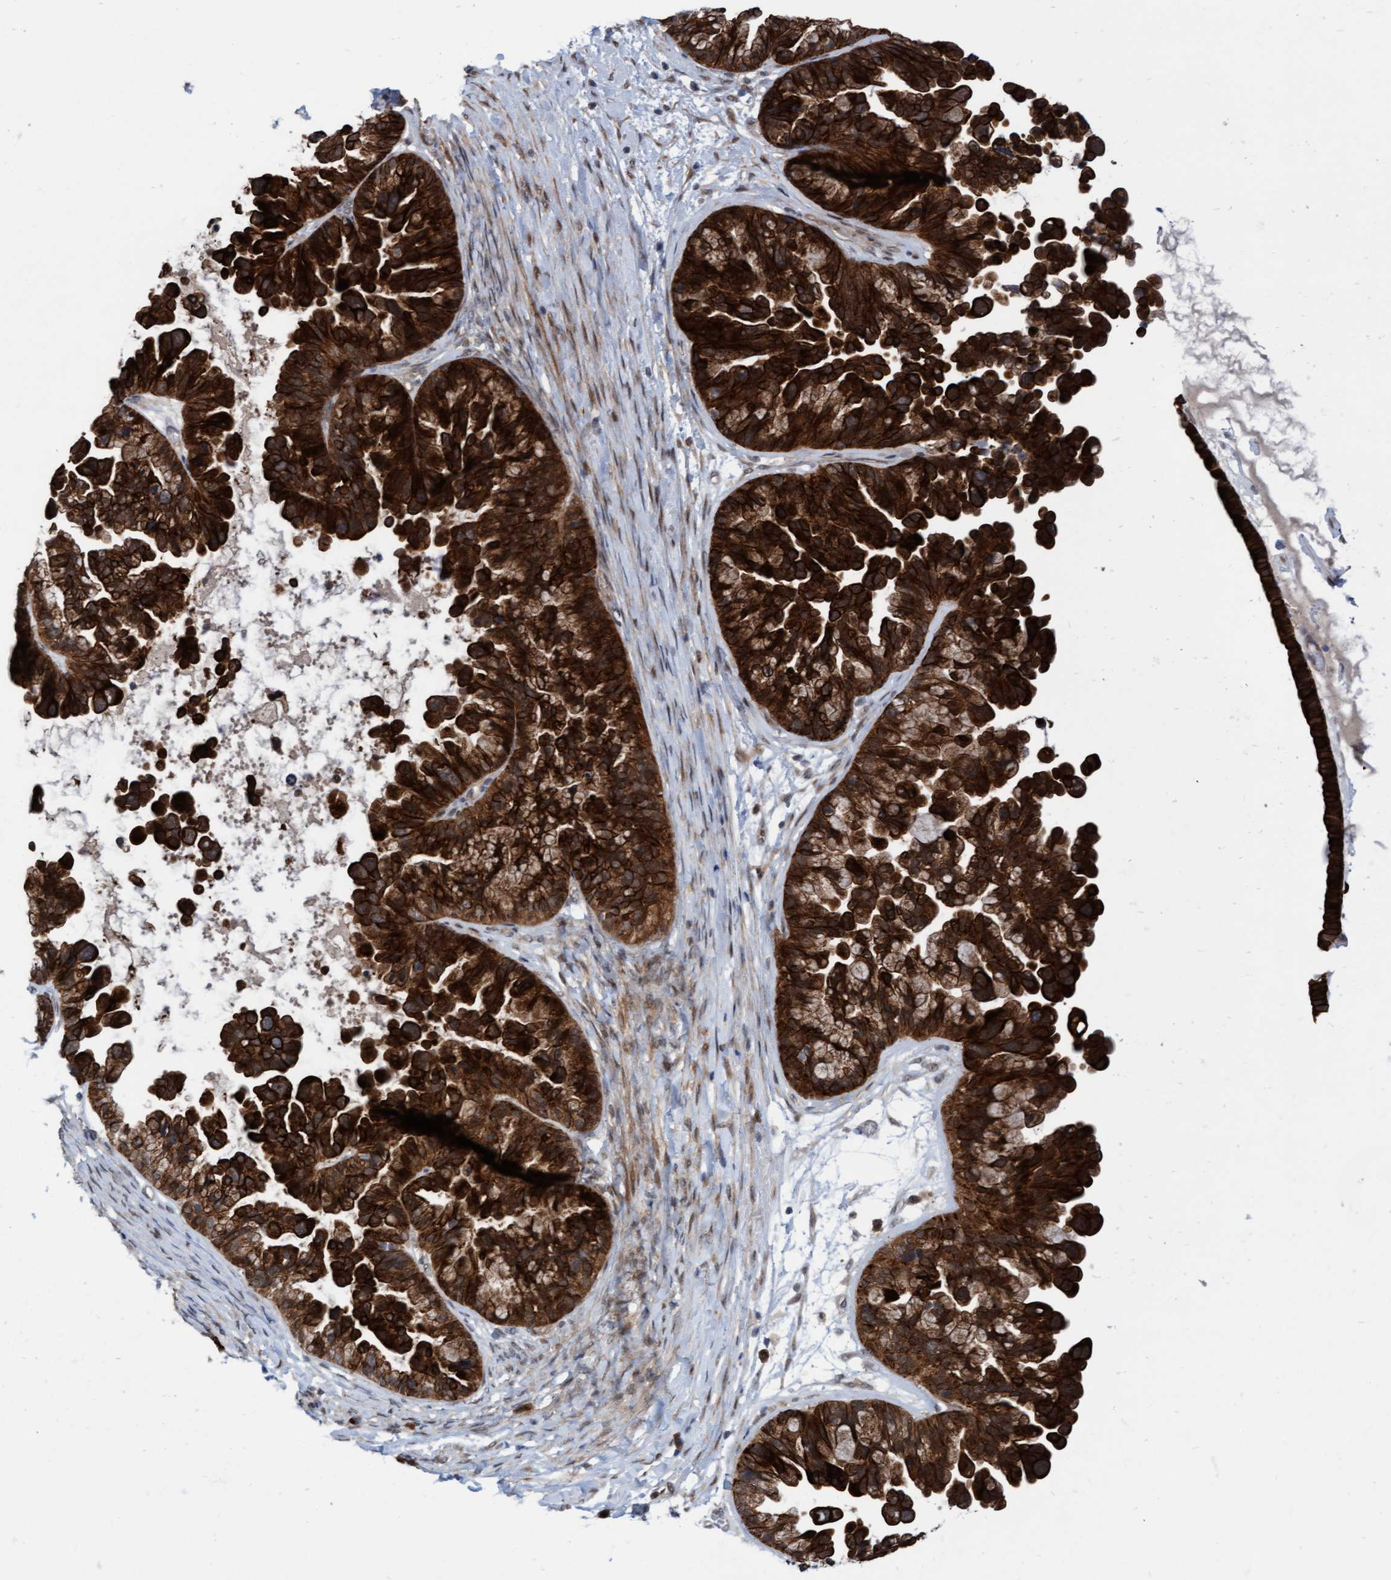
{"staining": {"intensity": "strong", "quantity": ">75%", "location": "cytoplasmic/membranous"}, "tissue": "ovarian cancer", "cell_type": "Tumor cells", "image_type": "cancer", "snomed": [{"axis": "morphology", "description": "Cystadenocarcinoma, serous, NOS"}, {"axis": "topography", "description": "Ovary"}], "caption": "IHC staining of ovarian cancer, which reveals high levels of strong cytoplasmic/membranous staining in approximately >75% of tumor cells indicating strong cytoplasmic/membranous protein staining. The staining was performed using DAB (brown) for protein detection and nuclei were counterstained in hematoxylin (blue).", "gene": "RAP1GAP2", "patient": {"sex": "female", "age": 56}}